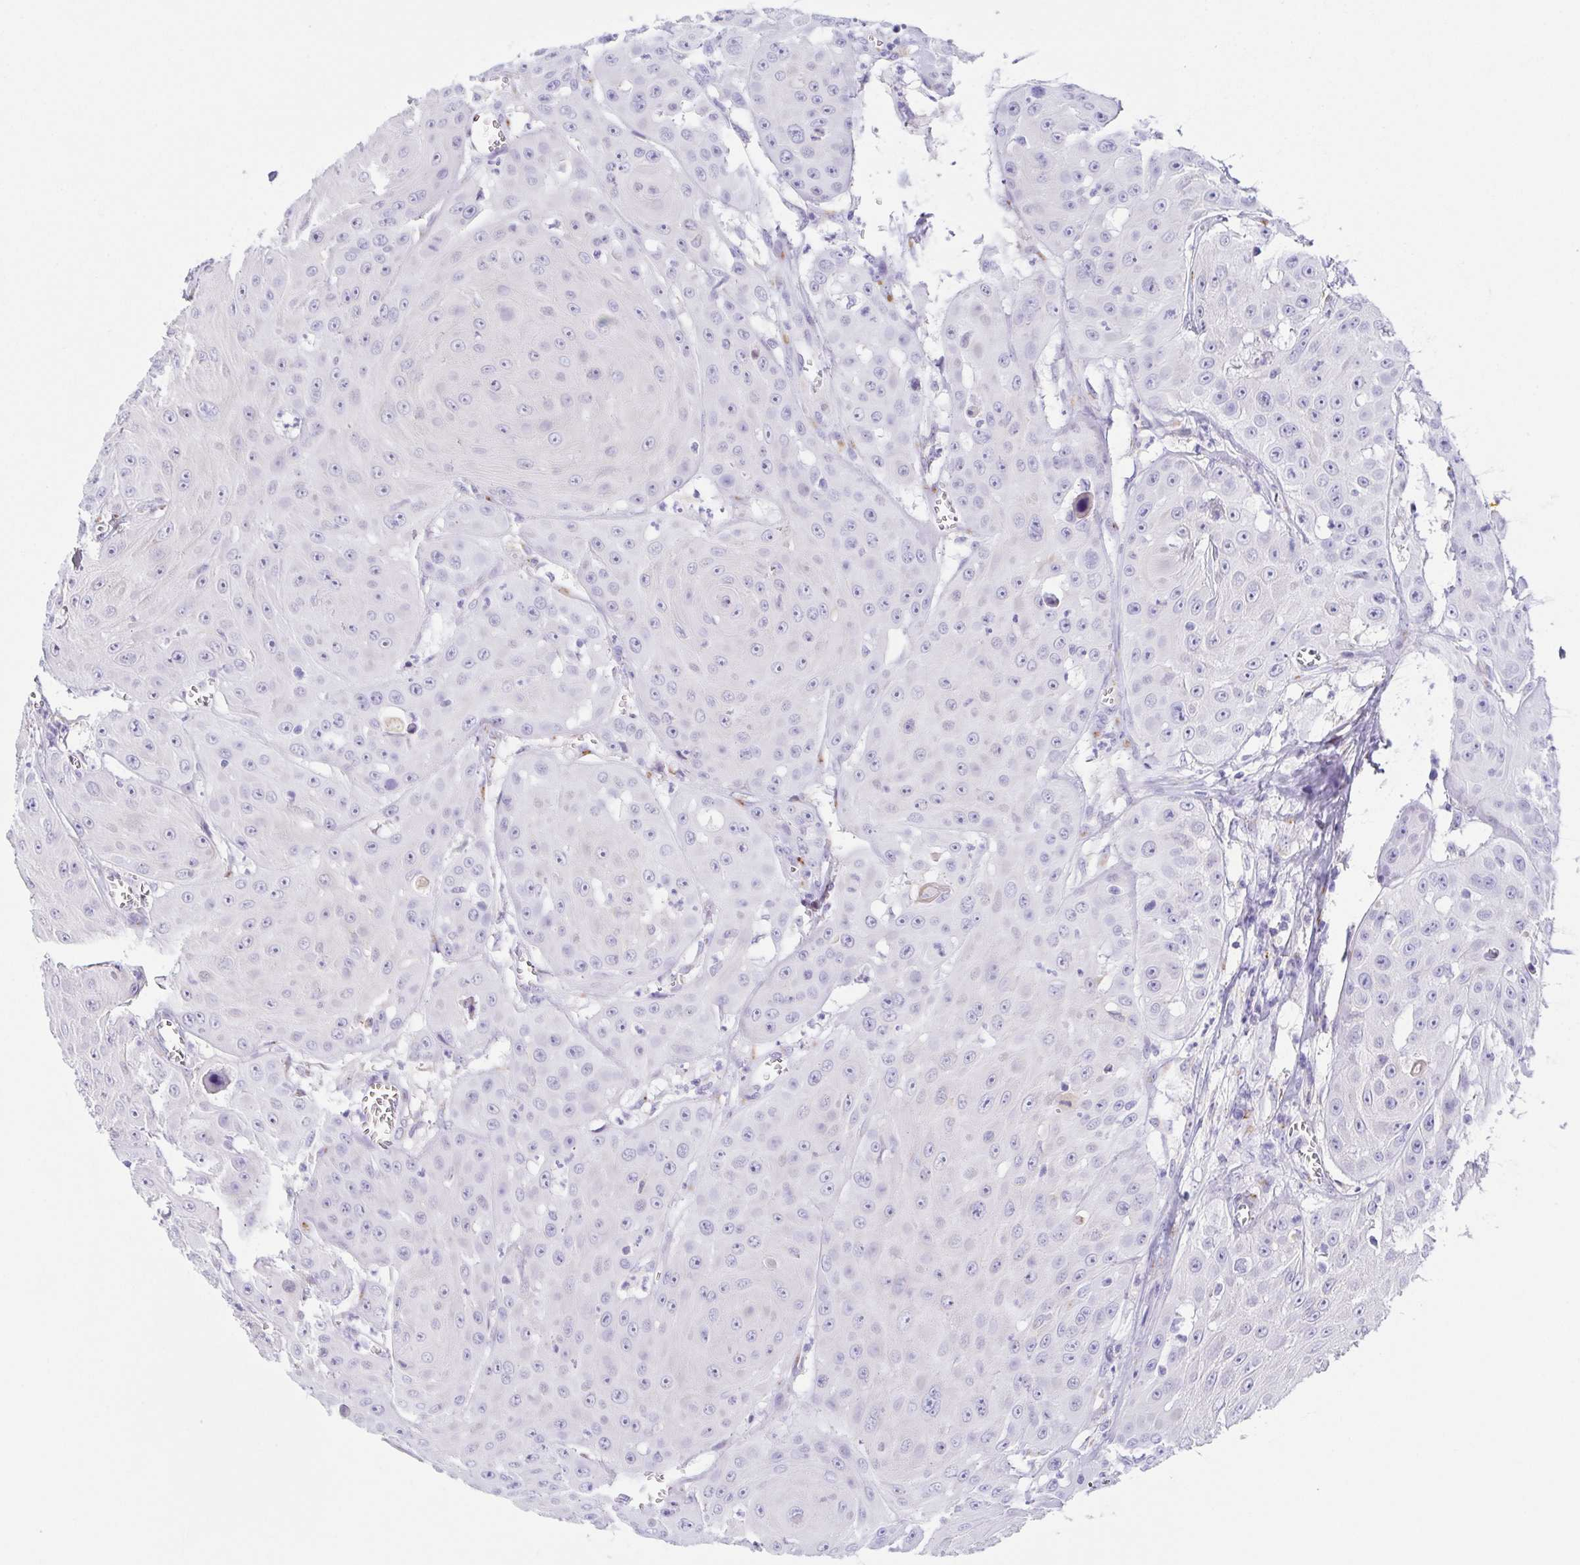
{"staining": {"intensity": "negative", "quantity": "none", "location": "none"}, "tissue": "head and neck cancer", "cell_type": "Tumor cells", "image_type": "cancer", "snomed": [{"axis": "morphology", "description": "Squamous cell carcinoma, NOS"}, {"axis": "topography", "description": "Oral tissue"}, {"axis": "topography", "description": "Head-Neck"}], "caption": "DAB immunohistochemical staining of head and neck cancer (squamous cell carcinoma) displays no significant positivity in tumor cells. (DAB (3,3'-diaminobenzidine) immunohistochemistry (IHC), high magnification).", "gene": "LDLRAD1", "patient": {"sex": "male", "age": 81}}